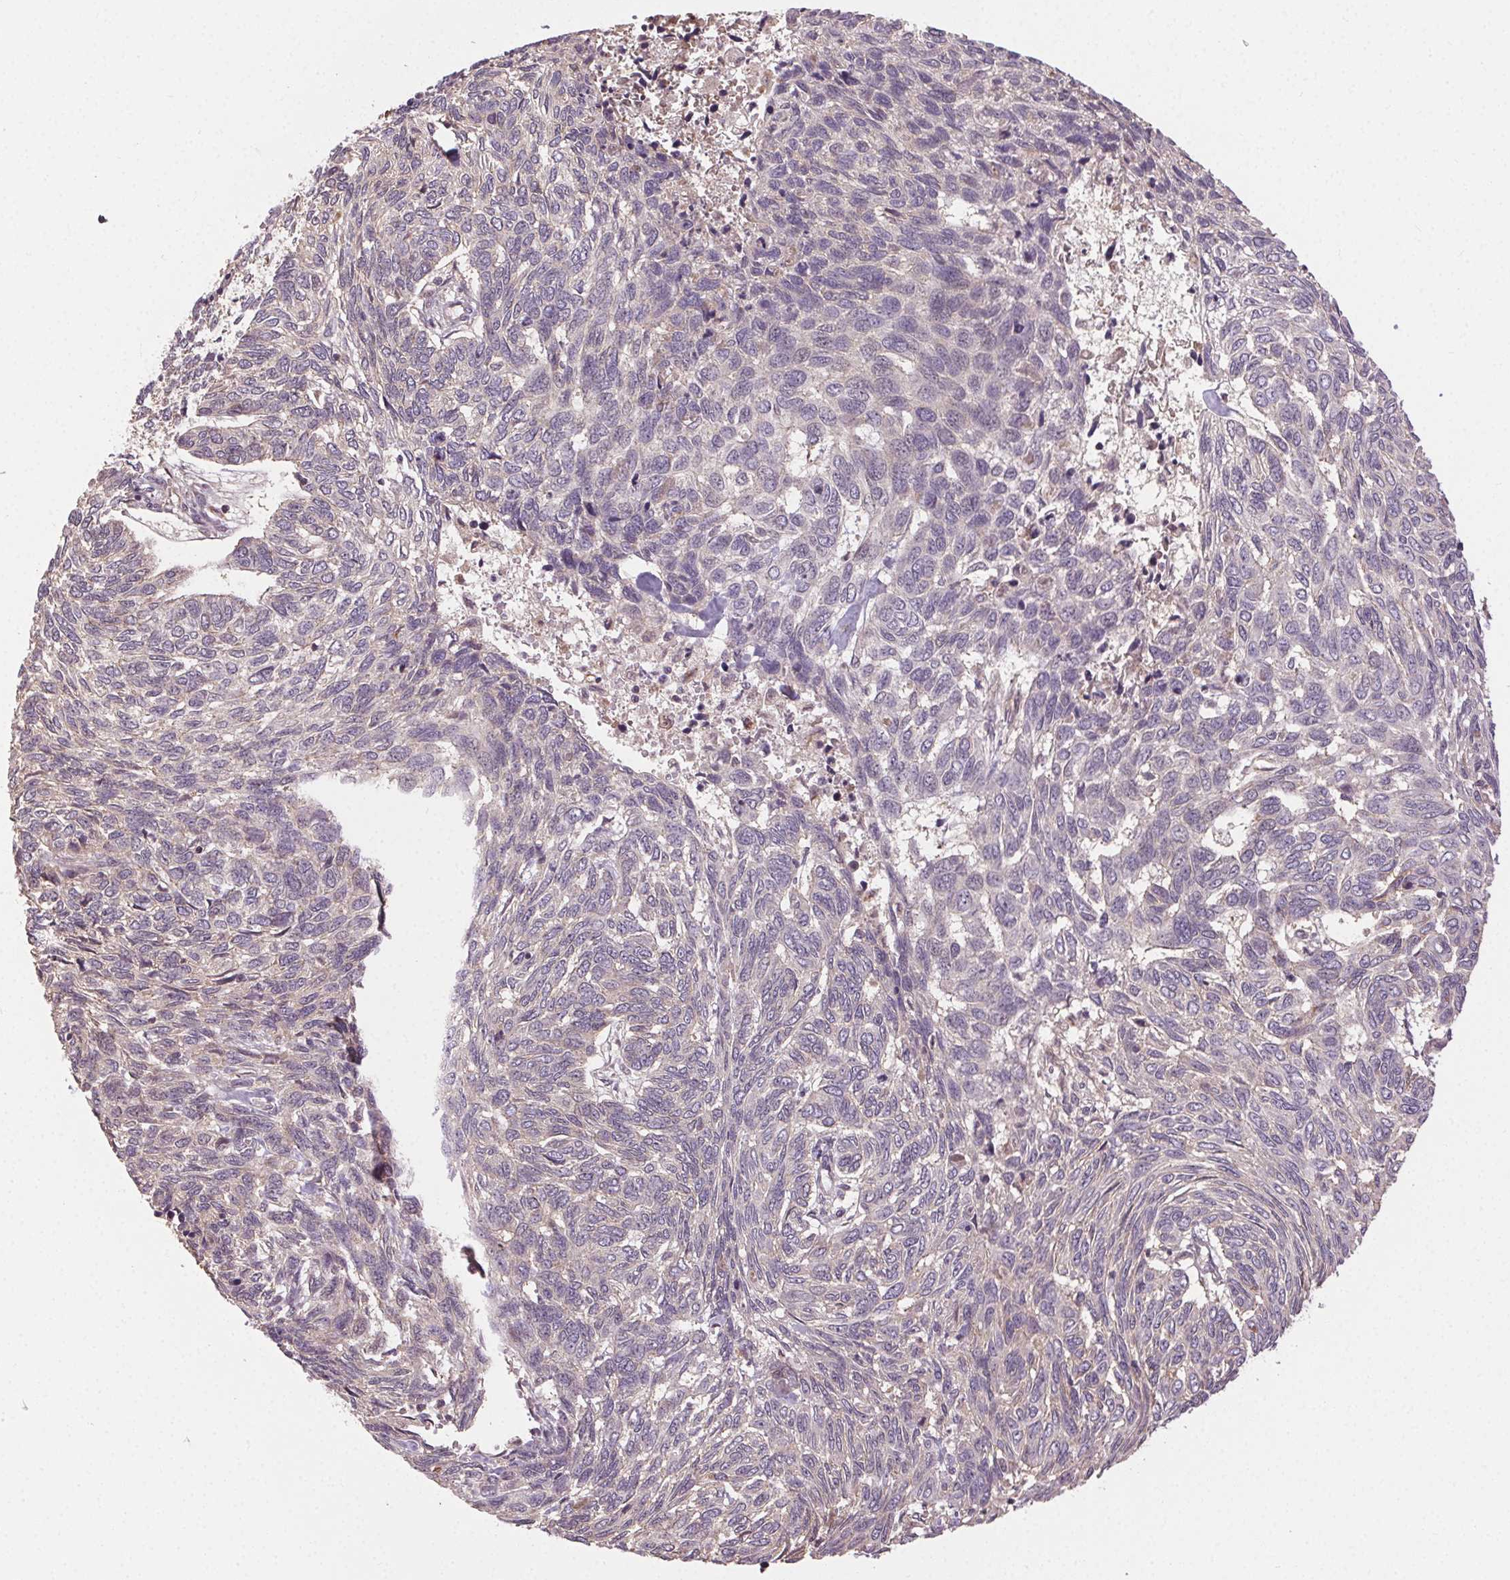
{"staining": {"intensity": "negative", "quantity": "none", "location": "none"}, "tissue": "skin cancer", "cell_type": "Tumor cells", "image_type": "cancer", "snomed": [{"axis": "morphology", "description": "Basal cell carcinoma"}, {"axis": "topography", "description": "Skin"}], "caption": "Histopathology image shows no significant protein staining in tumor cells of skin cancer.", "gene": "ATP1B3", "patient": {"sex": "female", "age": 65}}